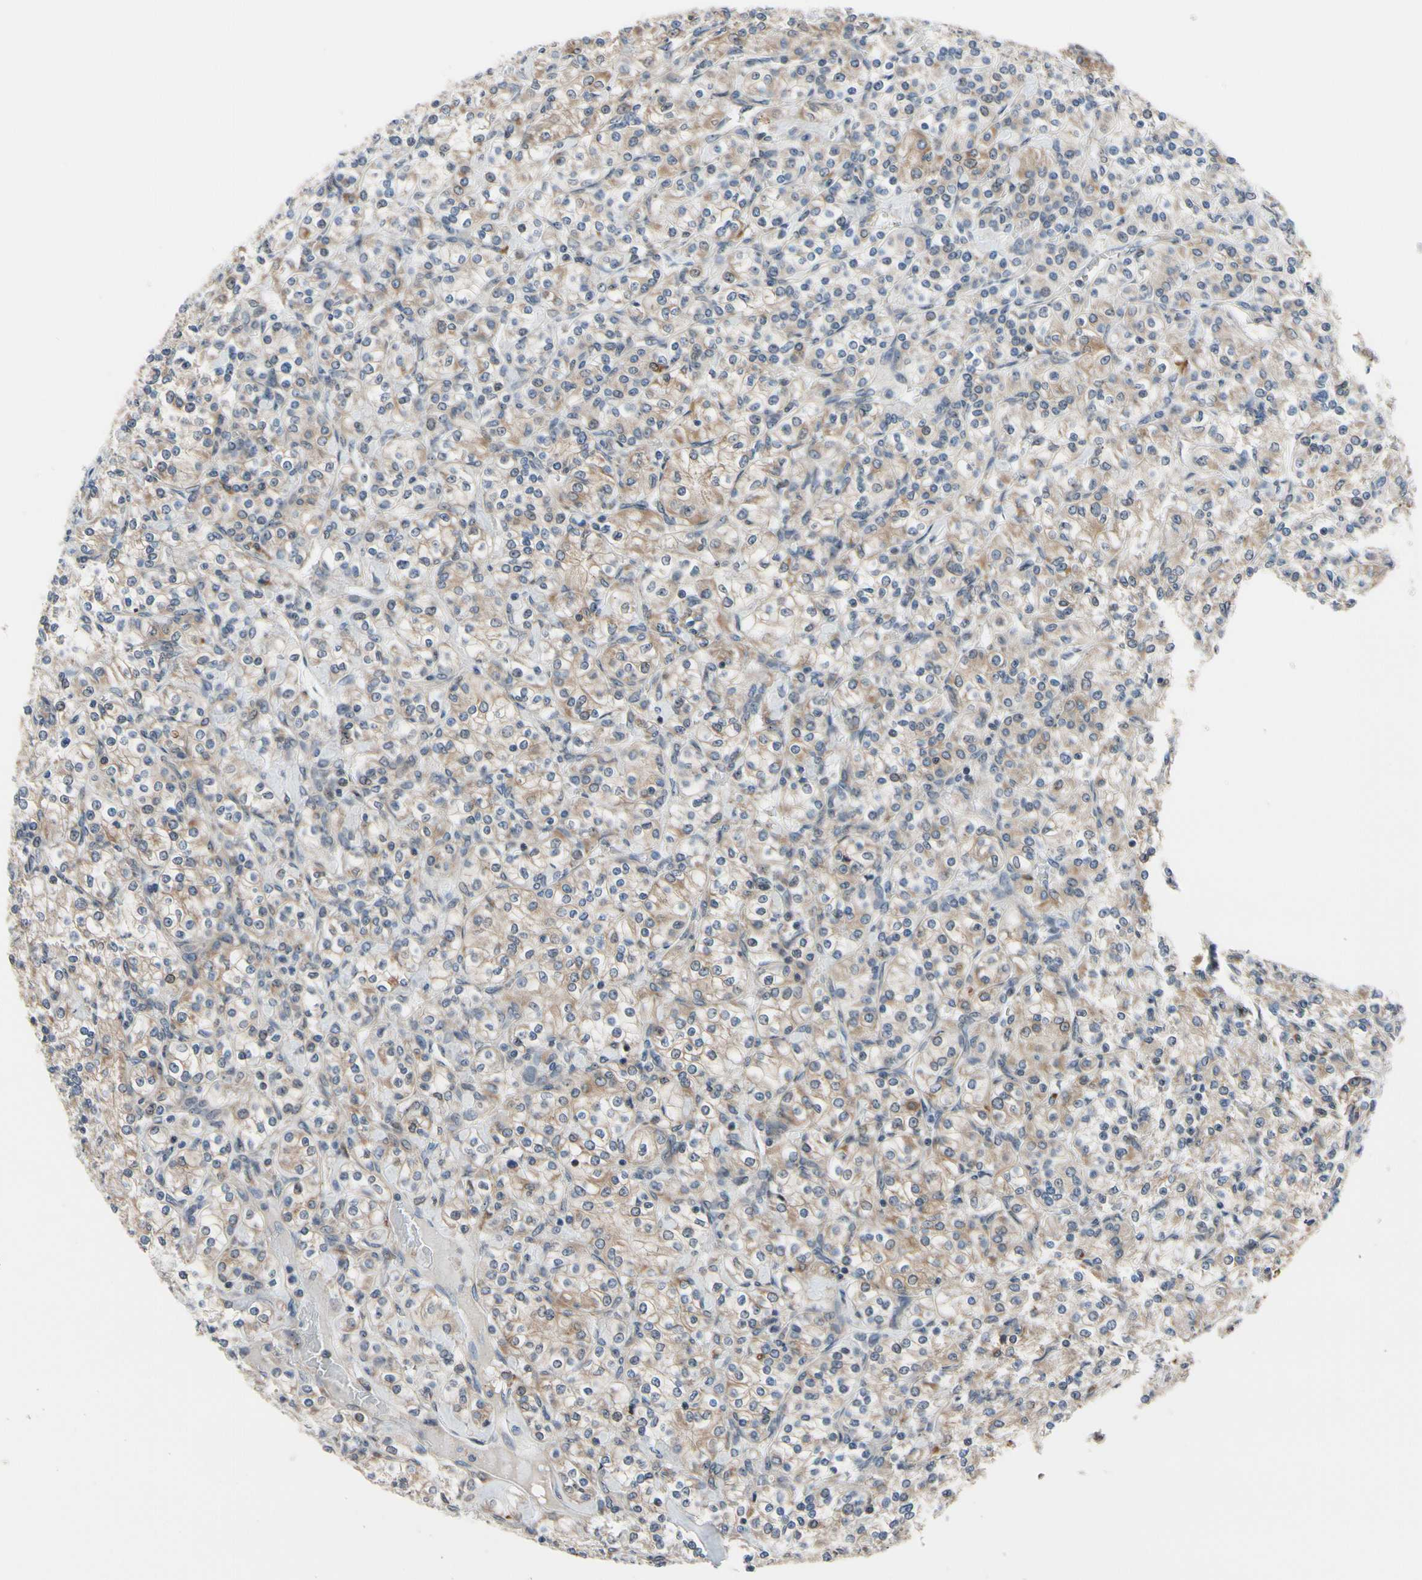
{"staining": {"intensity": "moderate", "quantity": ">75%", "location": "cytoplasmic/membranous"}, "tissue": "renal cancer", "cell_type": "Tumor cells", "image_type": "cancer", "snomed": [{"axis": "morphology", "description": "Adenocarcinoma, NOS"}, {"axis": "topography", "description": "Kidney"}], "caption": "Renal cancer stained for a protein shows moderate cytoplasmic/membranous positivity in tumor cells. (DAB IHC with brightfield microscopy, high magnification).", "gene": "TMED7", "patient": {"sex": "male", "age": 77}}